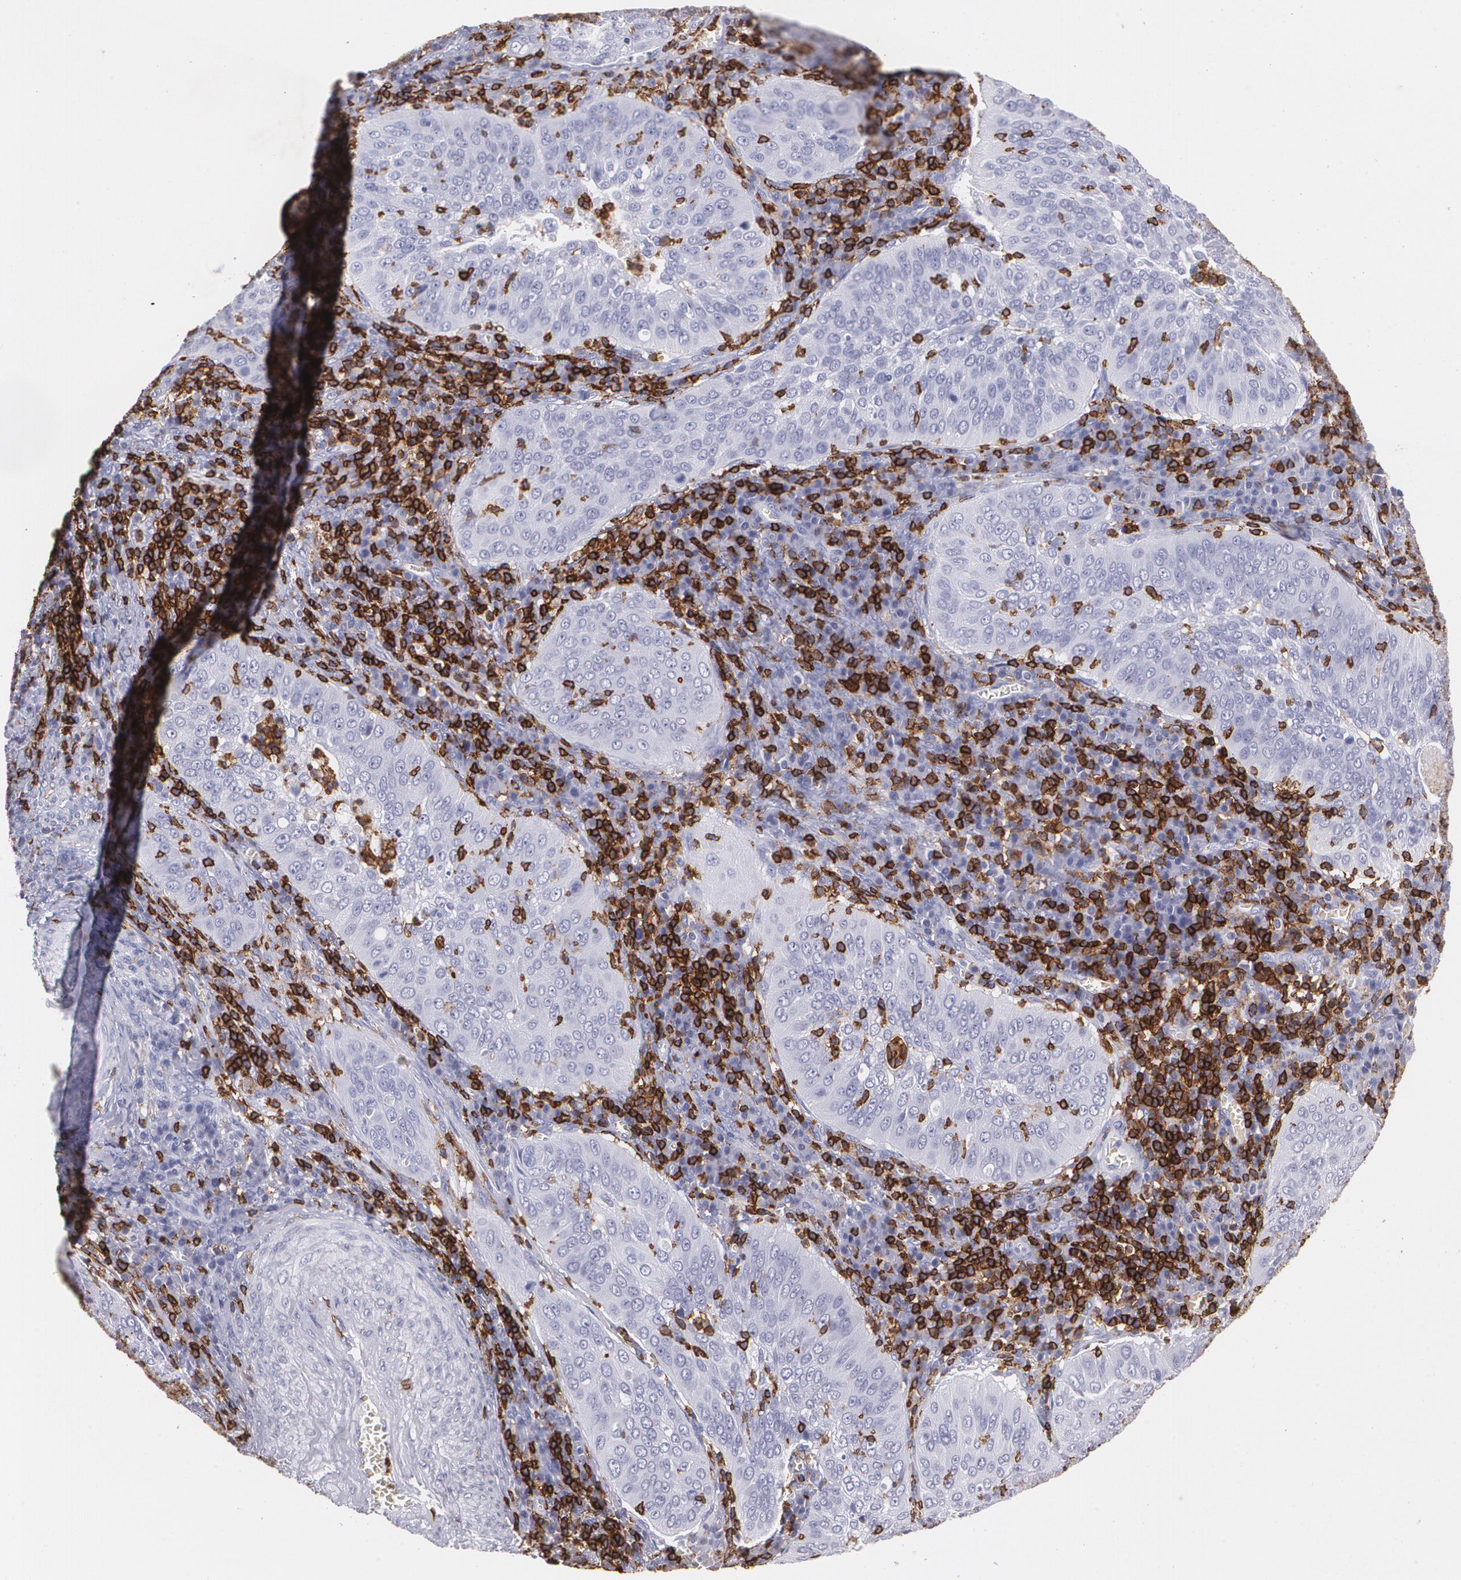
{"staining": {"intensity": "negative", "quantity": "none", "location": "none"}, "tissue": "cervical cancer", "cell_type": "Tumor cells", "image_type": "cancer", "snomed": [{"axis": "morphology", "description": "Squamous cell carcinoma, NOS"}, {"axis": "topography", "description": "Cervix"}], "caption": "Squamous cell carcinoma (cervical) was stained to show a protein in brown. There is no significant positivity in tumor cells. (DAB immunohistochemistry (IHC) visualized using brightfield microscopy, high magnification).", "gene": "PTPRC", "patient": {"sex": "female", "age": 39}}